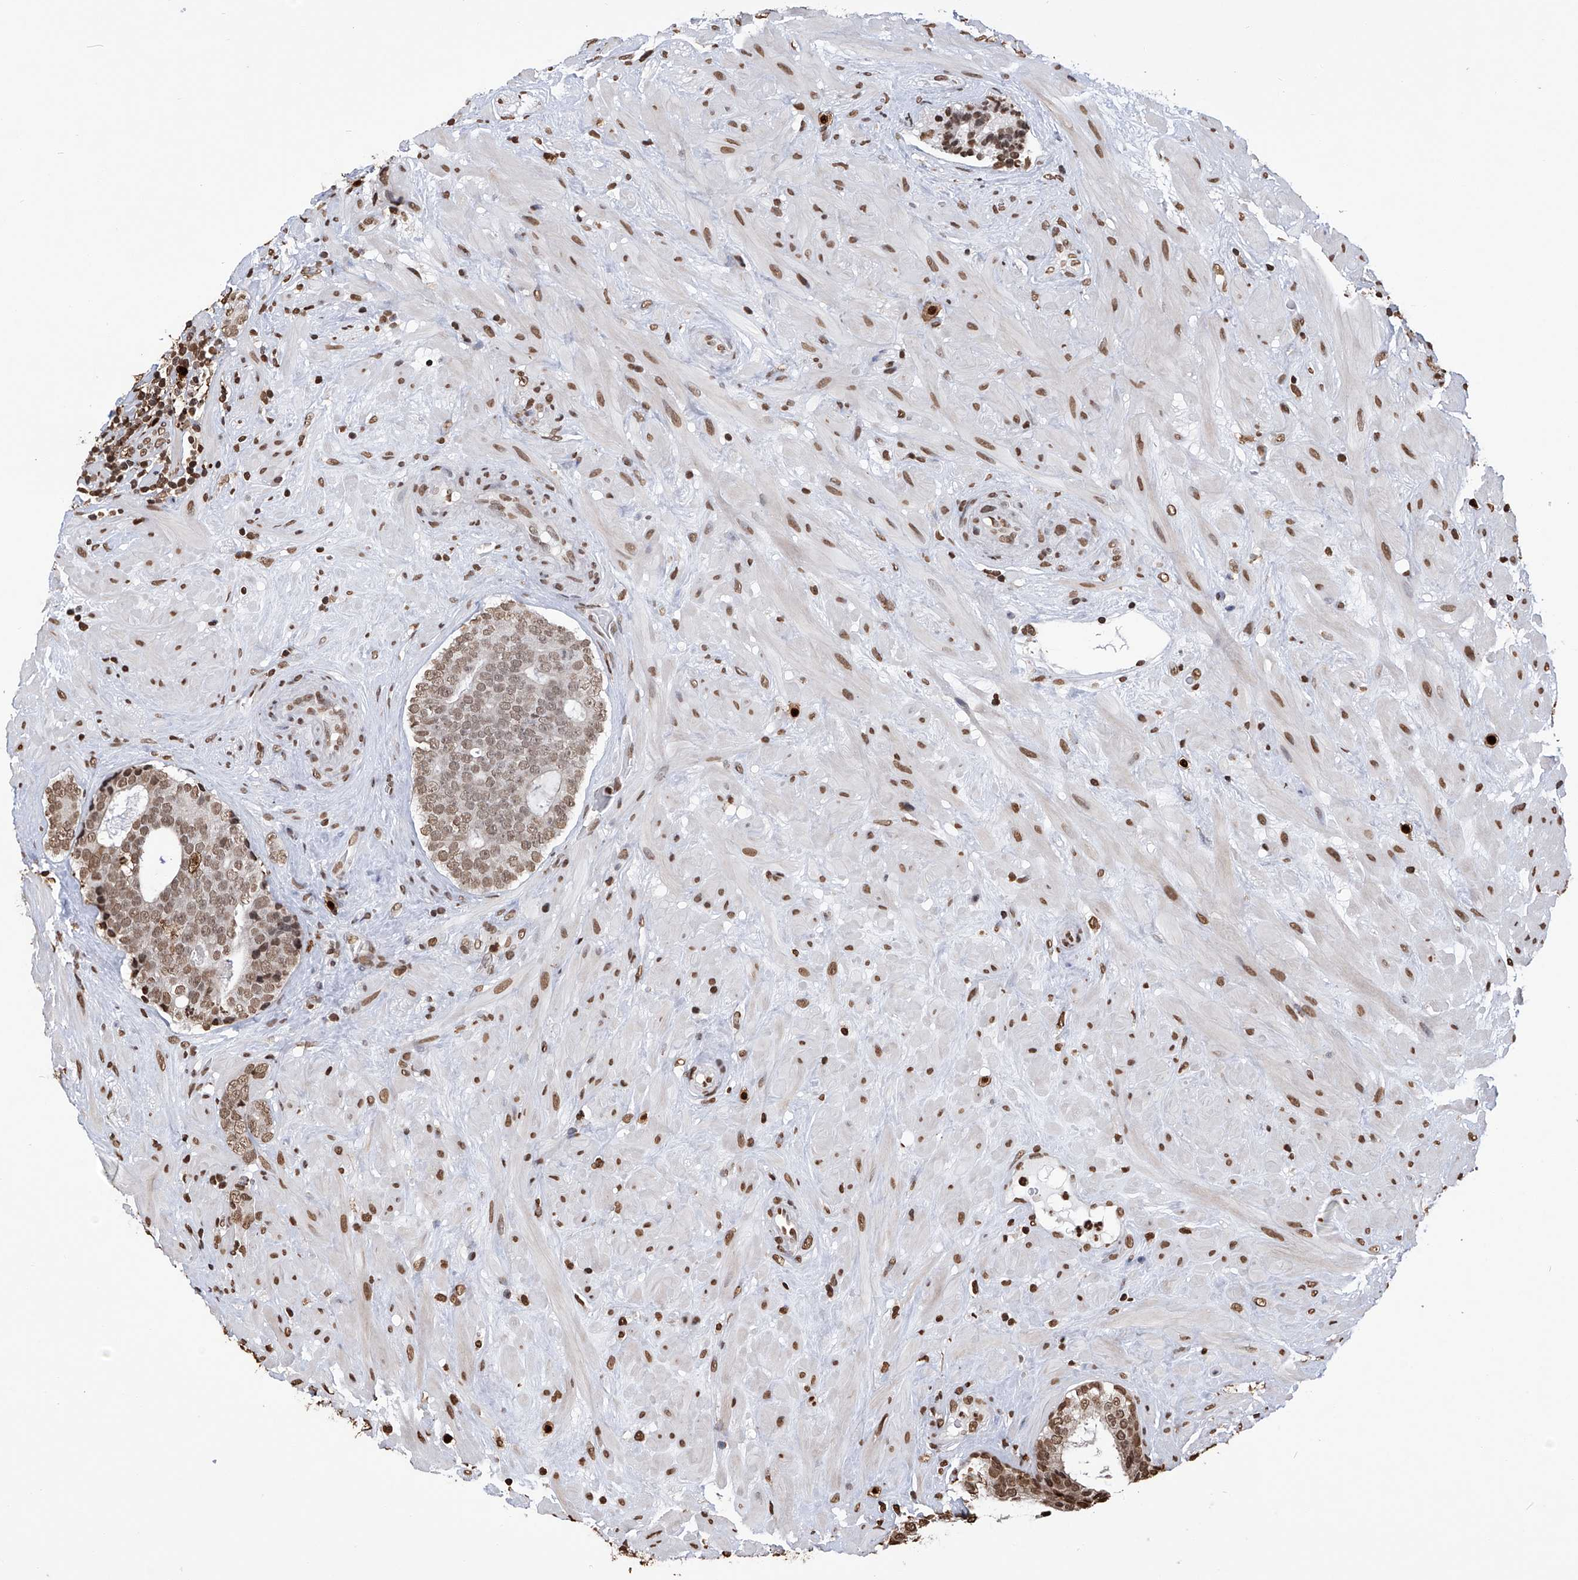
{"staining": {"intensity": "moderate", "quantity": ">75%", "location": "nuclear"}, "tissue": "prostate cancer", "cell_type": "Tumor cells", "image_type": "cancer", "snomed": [{"axis": "morphology", "description": "Adenocarcinoma, High grade"}, {"axis": "topography", "description": "Prostate"}], "caption": "Tumor cells show medium levels of moderate nuclear expression in about >75% of cells in human prostate cancer (high-grade adenocarcinoma).", "gene": "CFAP410", "patient": {"sex": "male", "age": 56}}